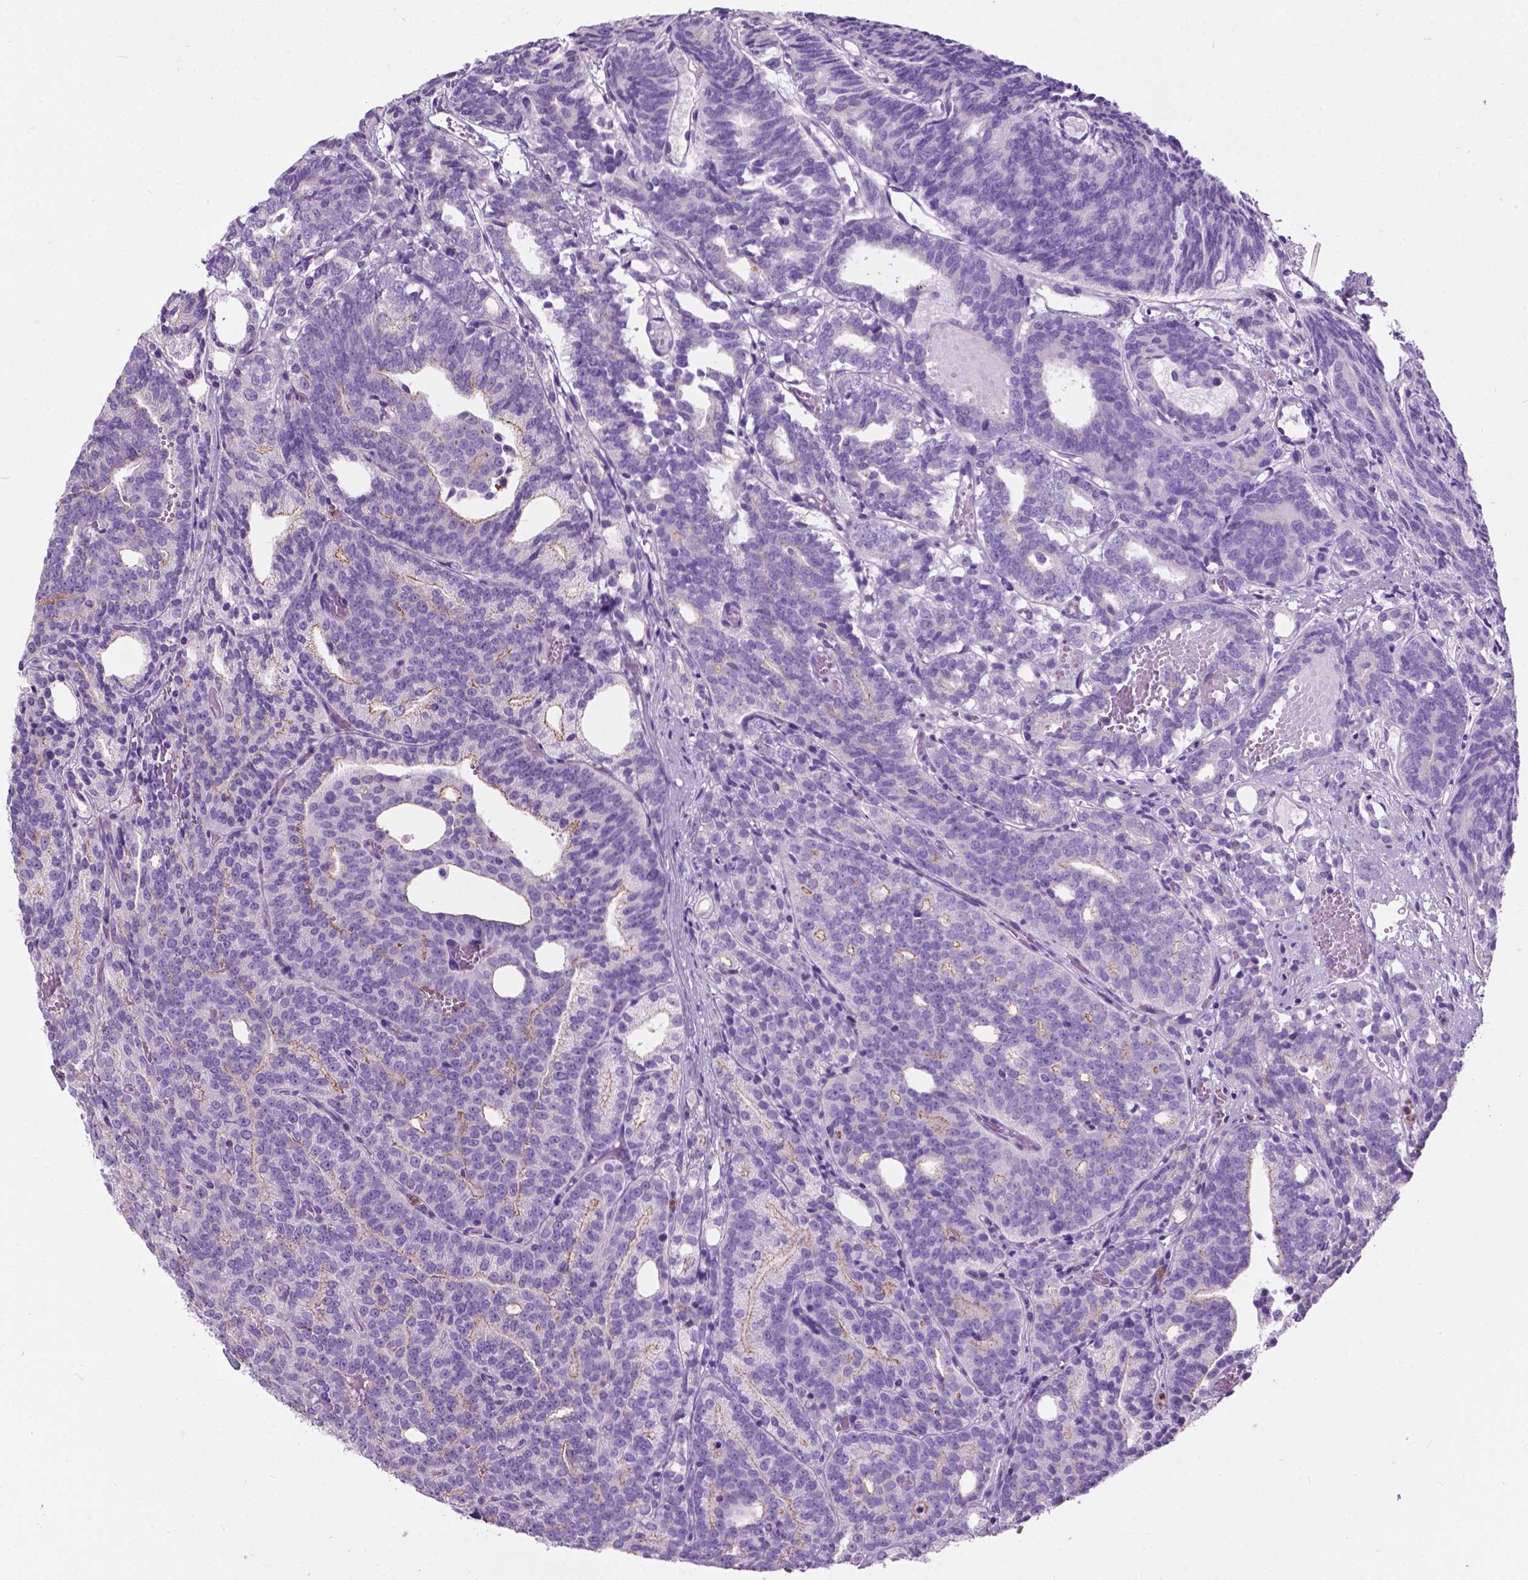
{"staining": {"intensity": "moderate", "quantity": "<25%", "location": "cytoplasmic/membranous"}, "tissue": "prostate cancer", "cell_type": "Tumor cells", "image_type": "cancer", "snomed": [{"axis": "morphology", "description": "Adenocarcinoma, High grade"}, {"axis": "topography", "description": "Prostate"}], "caption": "DAB (3,3'-diaminobenzidine) immunohistochemical staining of human prostate cancer shows moderate cytoplasmic/membranous protein positivity in approximately <25% of tumor cells.", "gene": "PRR35", "patient": {"sex": "male", "age": 53}}